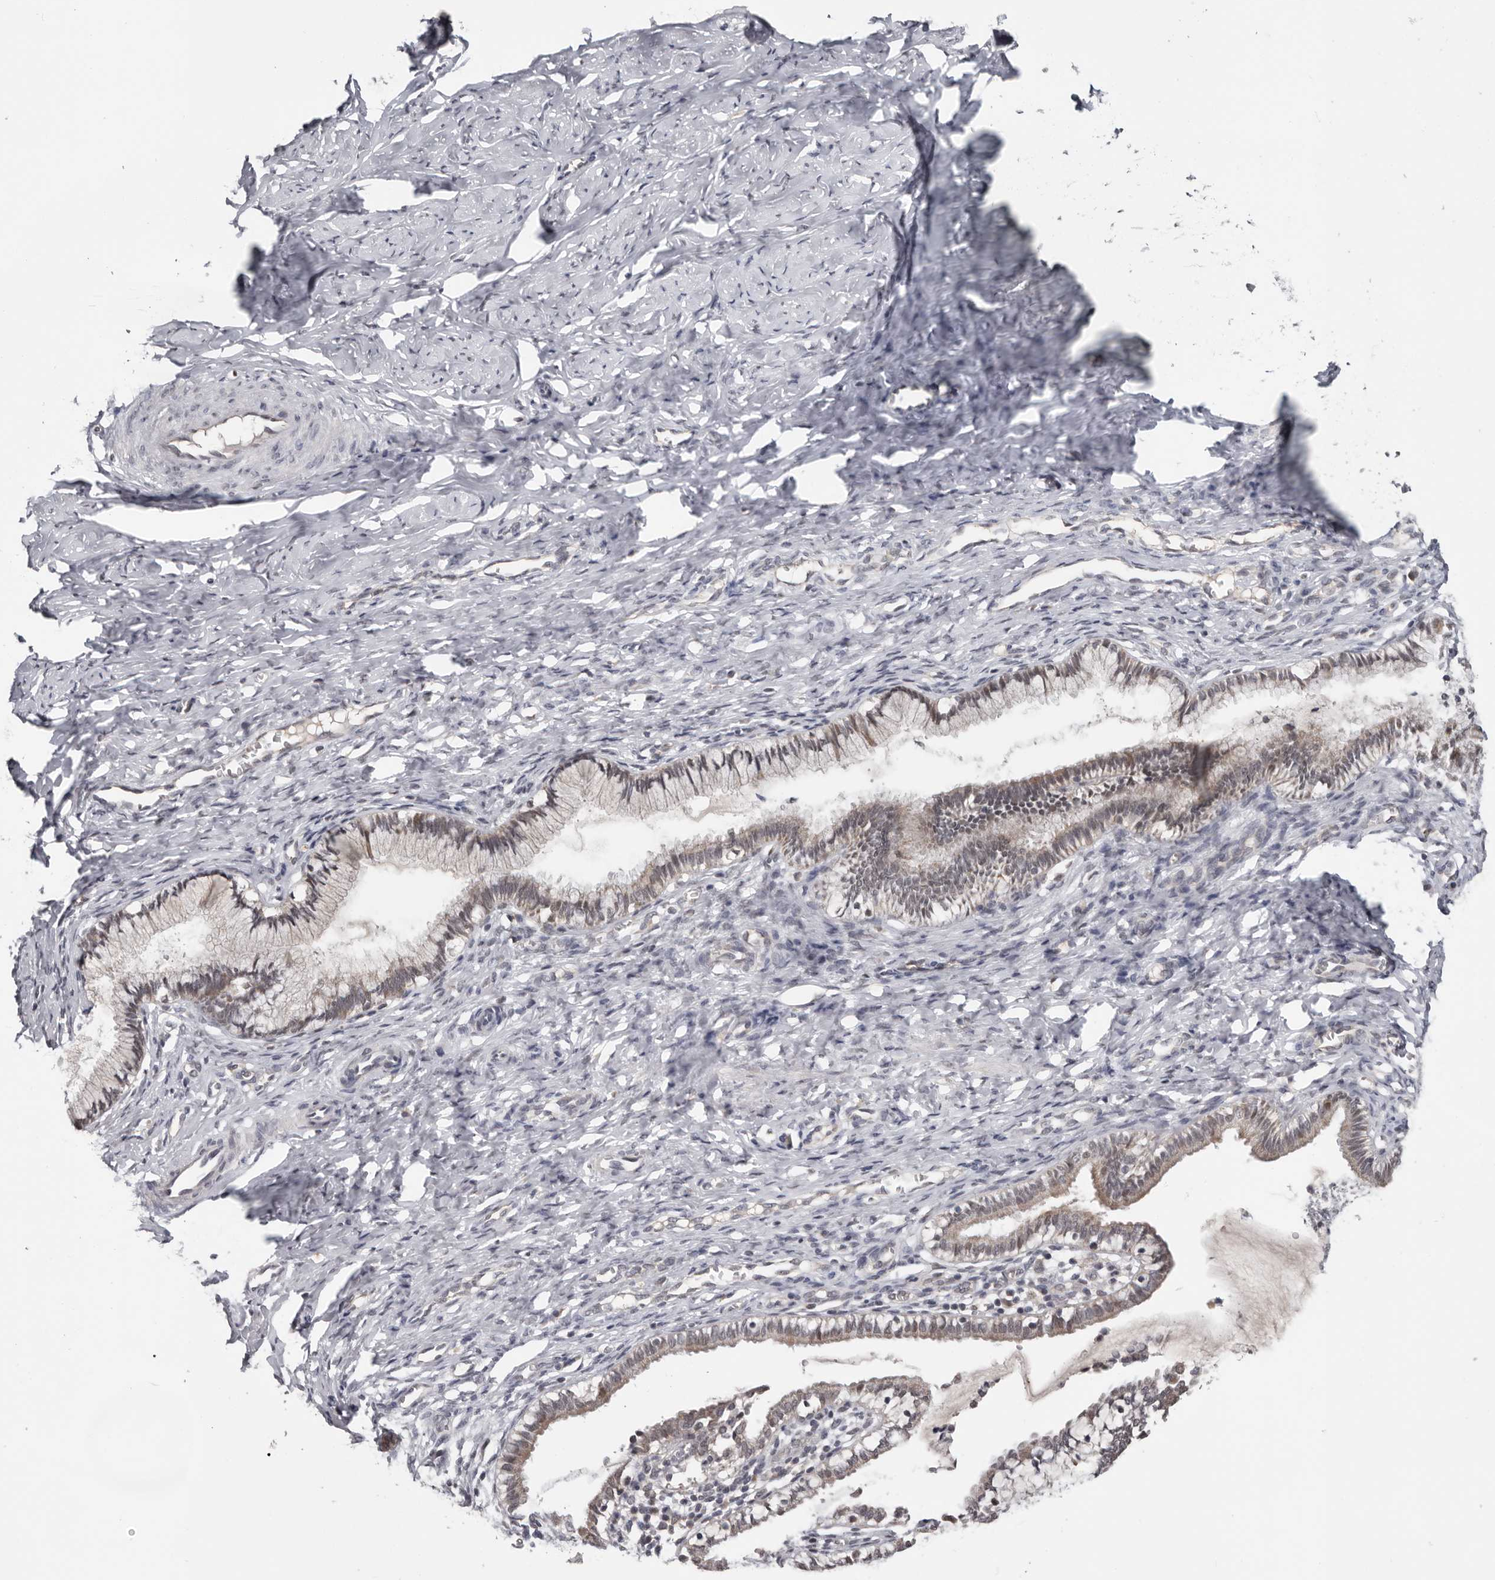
{"staining": {"intensity": "weak", "quantity": "25%-75%", "location": "cytoplasmic/membranous"}, "tissue": "cervix", "cell_type": "Glandular cells", "image_type": "normal", "snomed": [{"axis": "morphology", "description": "Normal tissue, NOS"}, {"axis": "topography", "description": "Cervix"}], "caption": "Protein staining of unremarkable cervix shows weak cytoplasmic/membranous positivity in approximately 25%-75% of glandular cells.", "gene": "MOGAT2", "patient": {"sex": "female", "age": 27}}